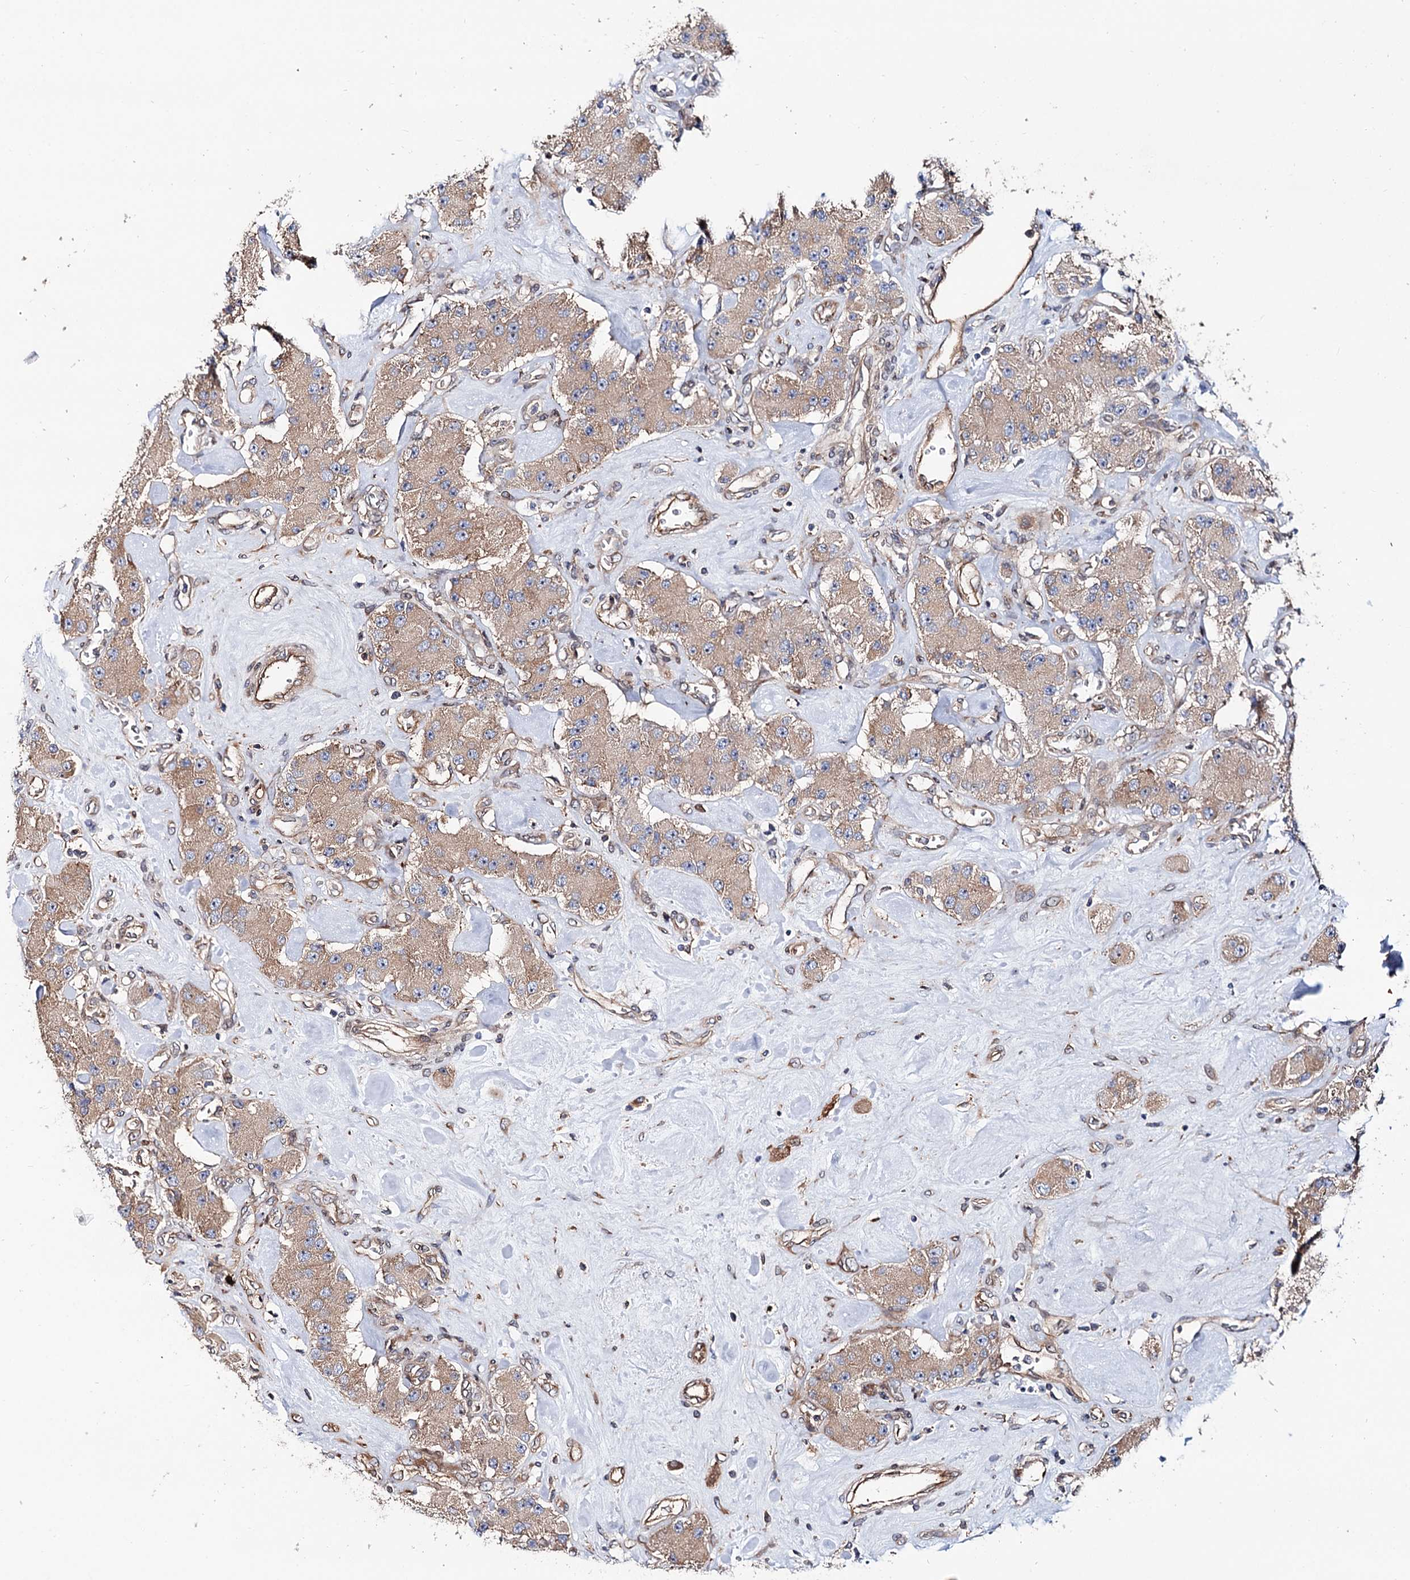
{"staining": {"intensity": "weak", "quantity": ">75%", "location": "cytoplasmic/membranous"}, "tissue": "carcinoid", "cell_type": "Tumor cells", "image_type": "cancer", "snomed": [{"axis": "morphology", "description": "Carcinoid, malignant, NOS"}, {"axis": "topography", "description": "Pancreas"}], "caption": "Carcinoid (malignant) was stained to show a protein in brown. There is low levels of weak cytoplasmic/membranous positivity in approximately >75% of tumor cells.", "gene": "PTDSS2", "patient": {"sex": "male", "age": 41}}